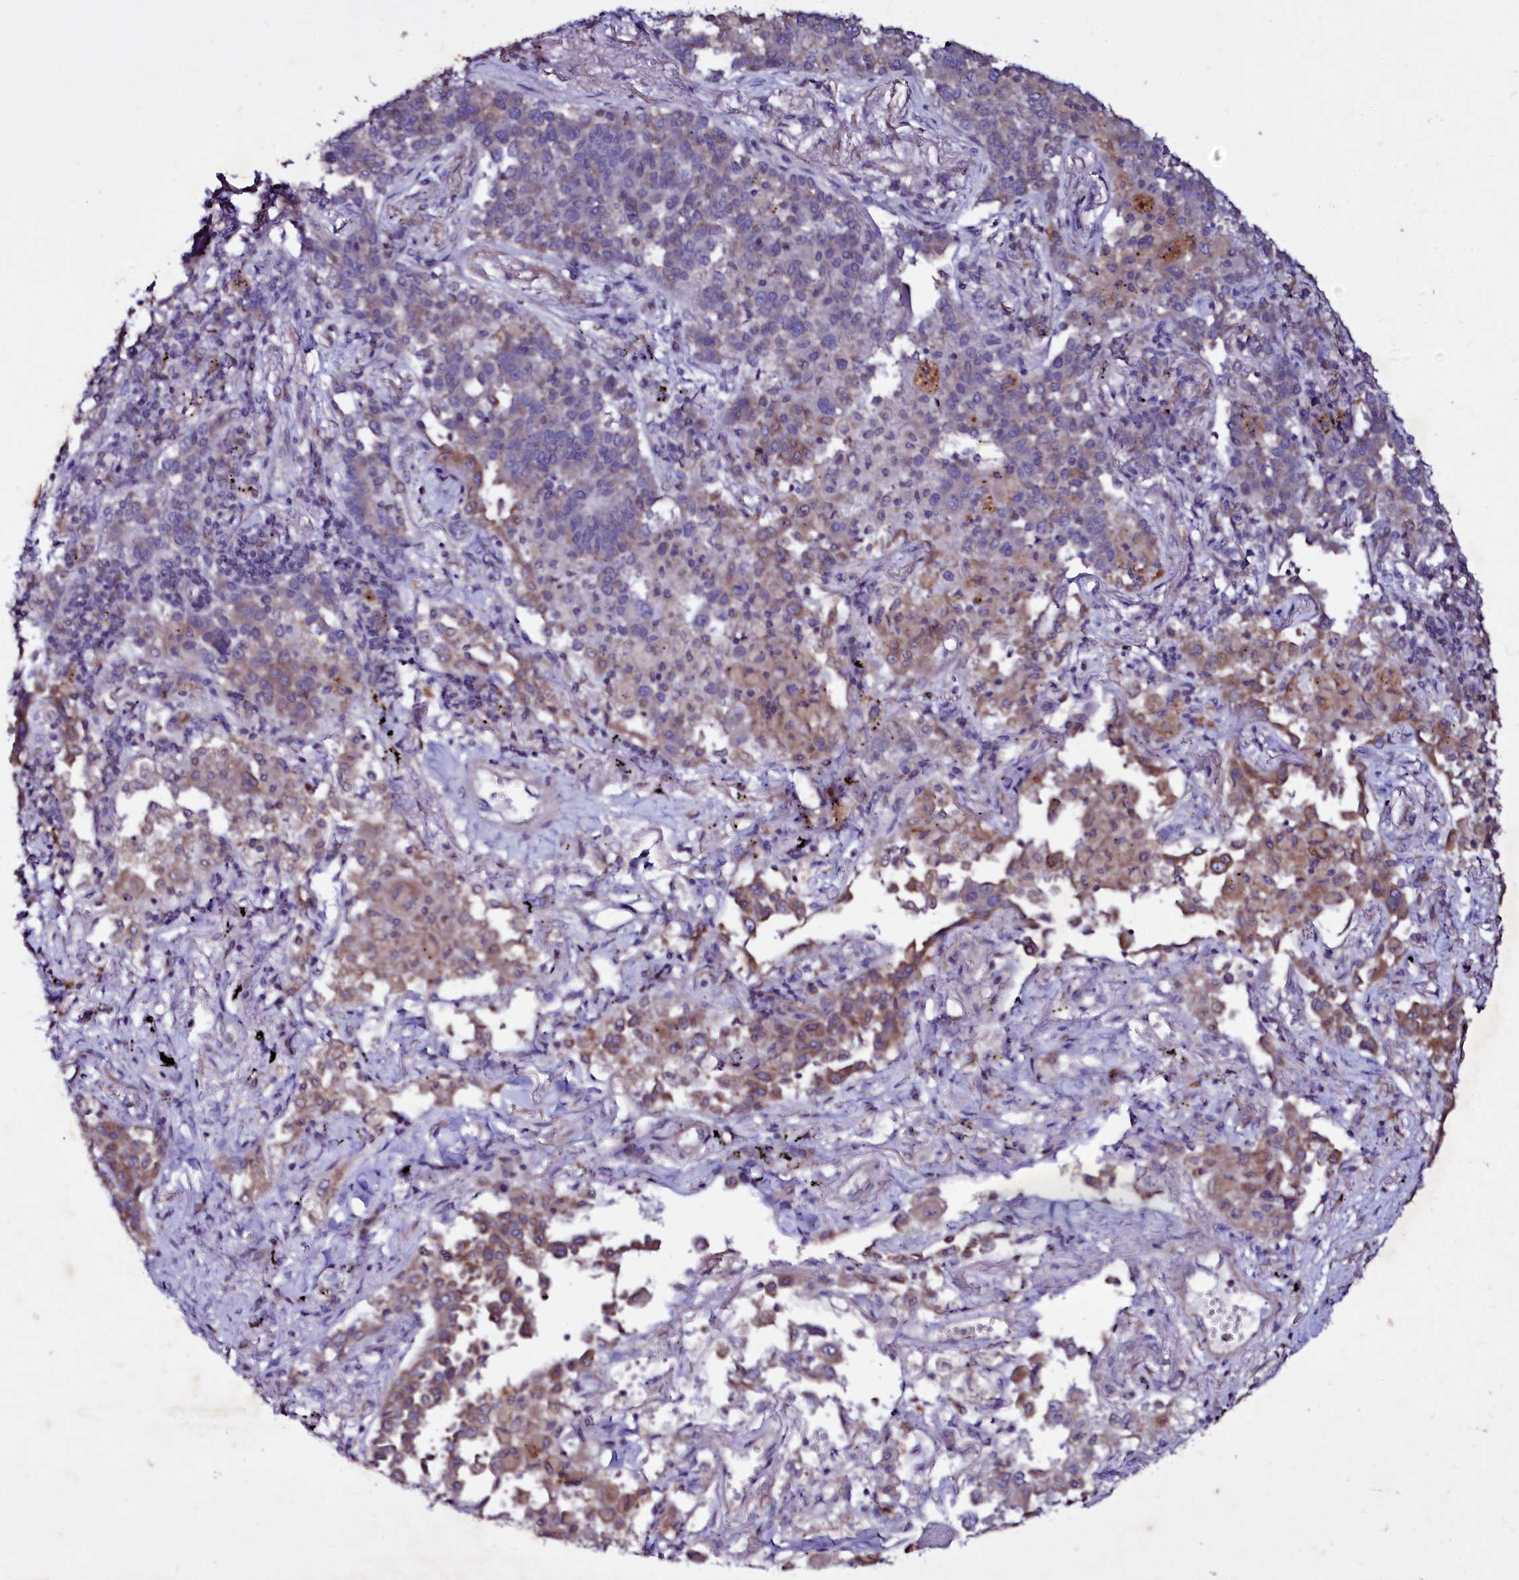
{"staining": {"intensity": "moderate", "quantity": "<25%", "location": "cytoplasmic/membranous"}, "tissue": "lung cancer", "cell_type": "Tumor cells", "image_type": "cancer", "snomed": [{"axis": "morphology", "description": "Adenocarcinoma, NOS"}, {"axis": "topography", "description": "Lung"}], "caption": "Protein expression analysis of human lung cancer reveals moderate cytoplasmic/membranous expression in about <25% of tumor cells.", "gene": "SELENOT", "patient": {"sex": "male", "age": 67}}